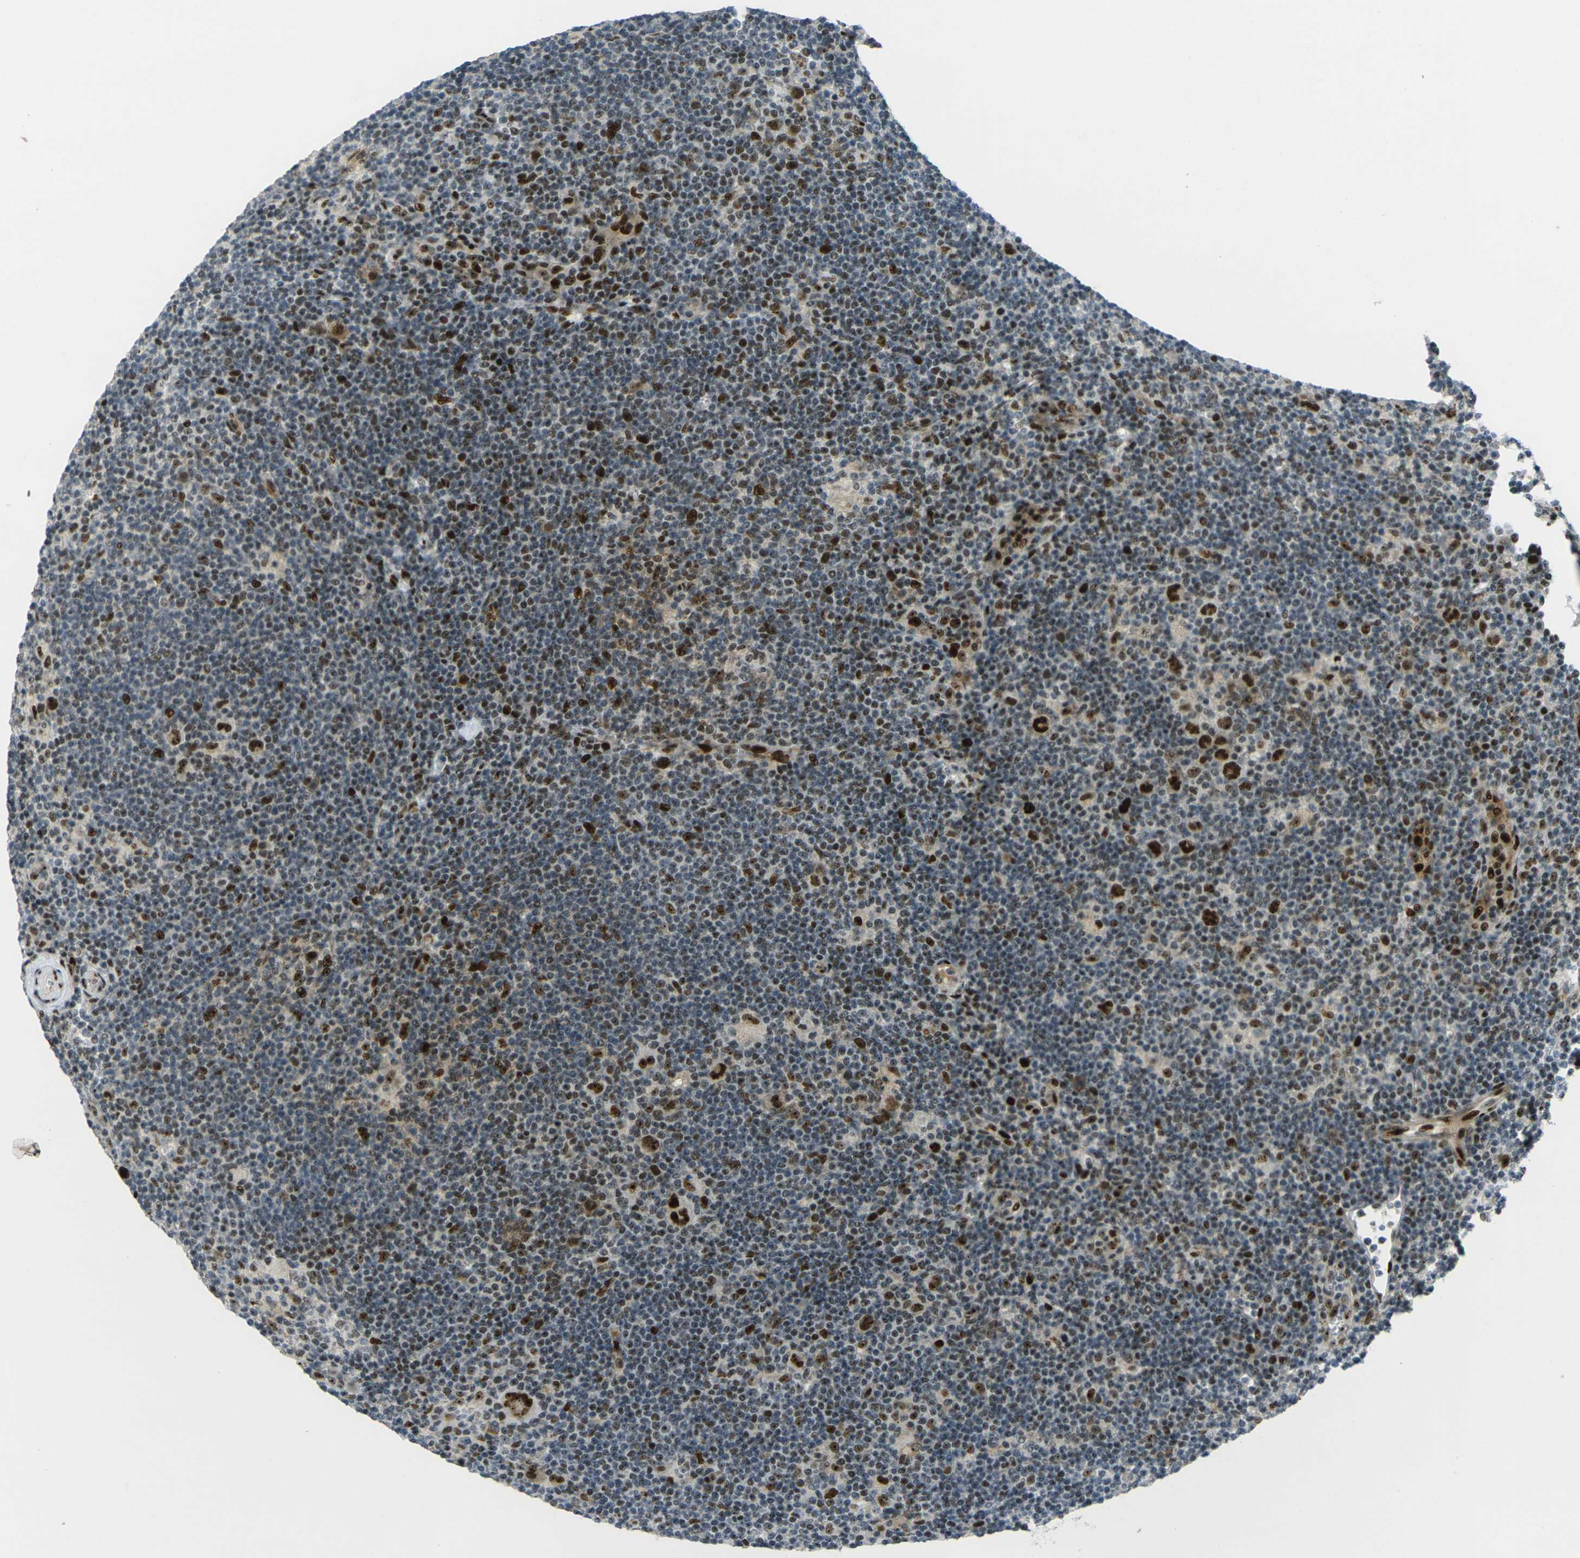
{"staining": {"intensity": "strong", "quantity": ">75%", "location": "nuclear"}, "tissue": "lymphoma", "cell_type": "Tumor cells", "image_type": "cancer", "snomed": [{"axis": "morphology", "description": "Hodgkin's disease, NOS"}, {"axis": "topography", "description": "Lymph node"}], "caption": "Protein analysis of Hodgkin's disease tissue shows strong nuclear positivity in about >75% of tumor cells. The protein of interest is stained brown, and the nuclei are stained in blue (DAB IHC with brightfield microscopy, high magnification).", "gene": "UBE2C", "patient": {"sex": "female", "age": 57}}